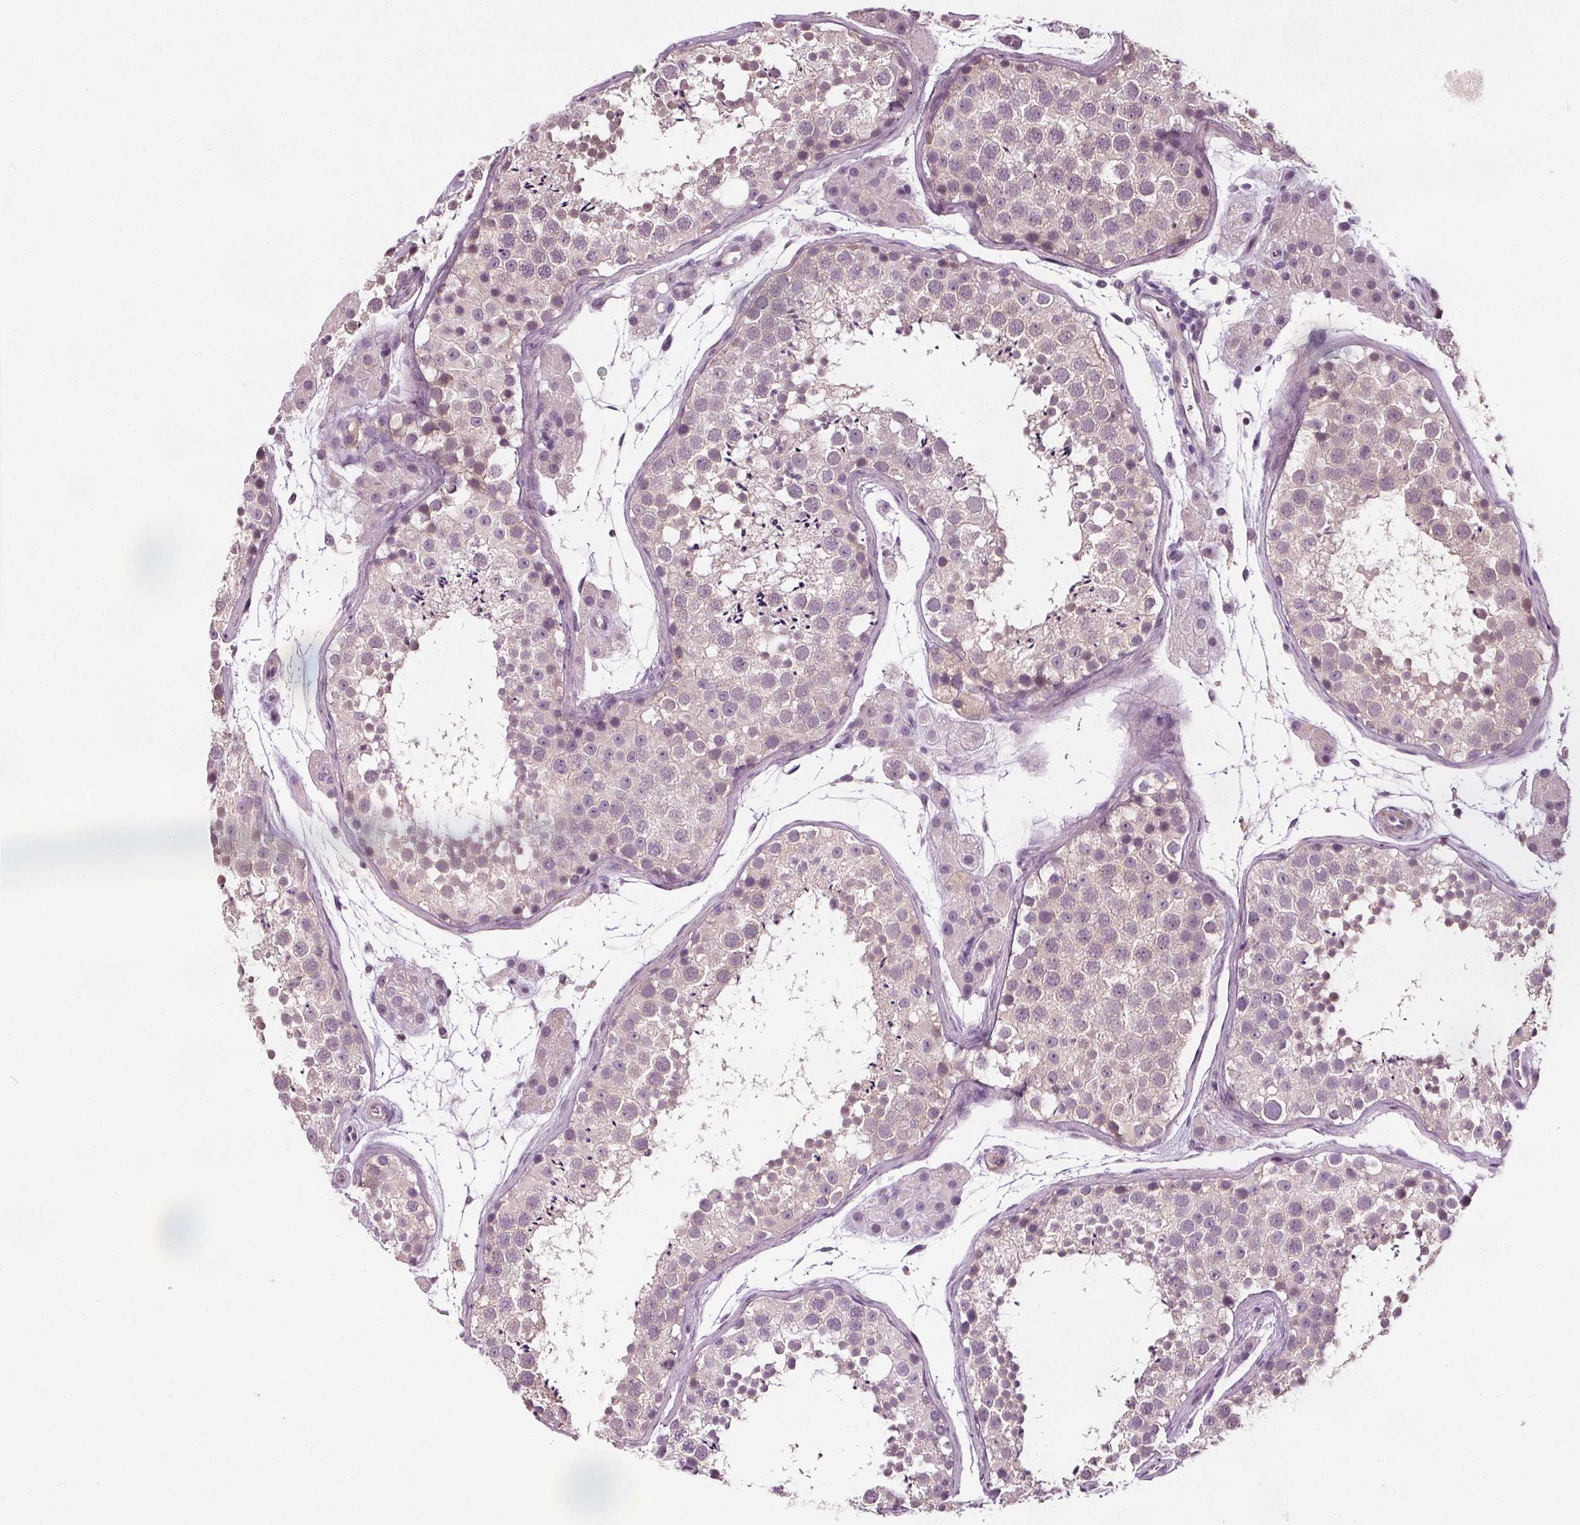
{"staining": {"intensity": "negative", "quantity": "none", "location": "none"}, "tissue": "testis", "cell_type": "Cells in seminiferous ducts", "image_type": "normal", "snomed": [{"axis": "morphology", "description": "Normal tissue, NOS"}, {"axis": "topography", "description": "Testis"}], "caption": "Immunohistochemical staining of unremarkable testis displays no significant staining in cells in seminiferous ducts. Brightfield microscopy of IHC stained with DAB (brown) and hematoxylin (blue), captured at high magnification.", "gene": "RASA1", "patient": {"sex": "male", "age": 41}}